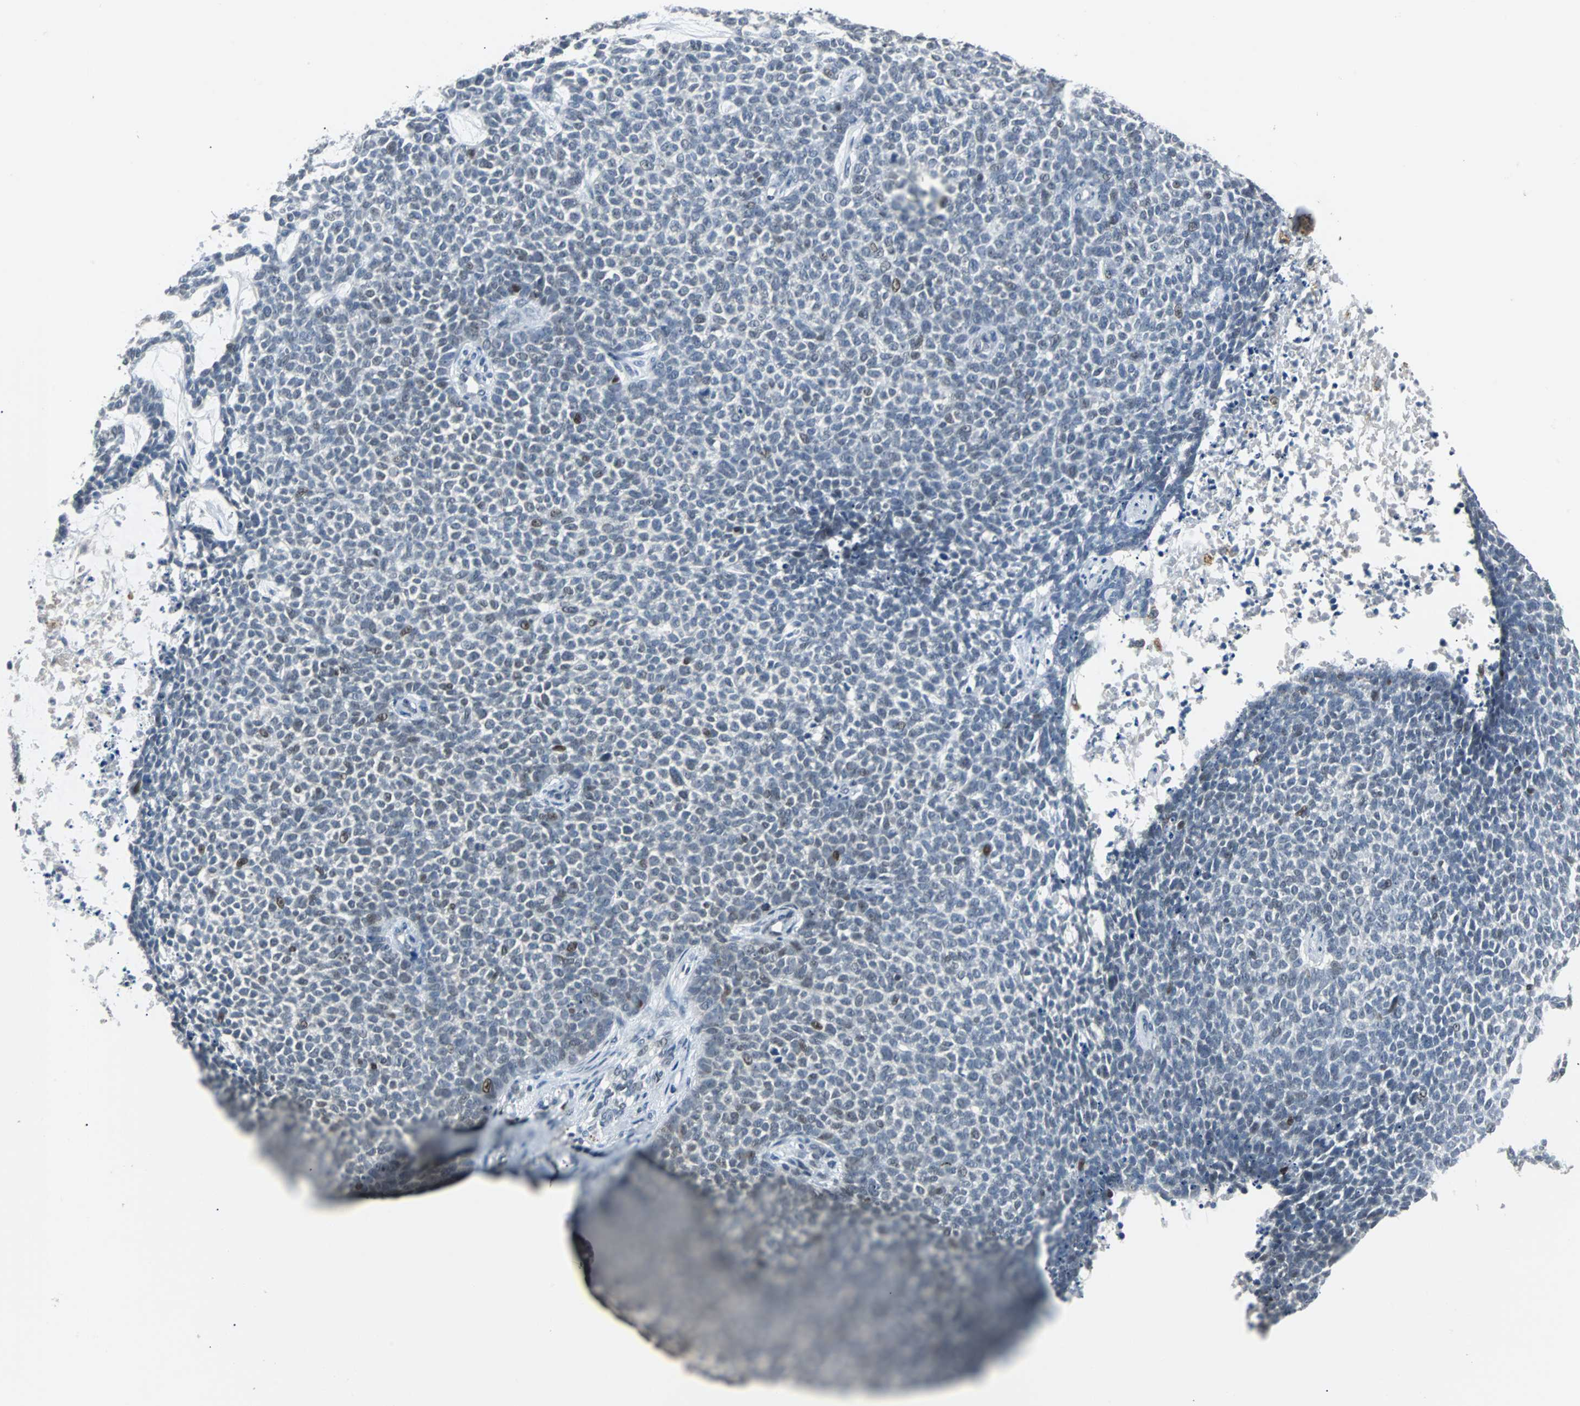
{"staining": {"intensity": "moderate", "quantity": "<25%", "location": "nuclear"}, "tissue": "skin cancer", "cell_type": "Tumor cells", "image_type": "cancer", "snomed": [{"axis": "morphology", "description": "Basal cell carcinoma"}, {"axis": "topography", "description": "Skin"}], "caption": "Skin cancer stained with a protein marker shows moderate staining in tumor cells.", "gene": "HLX", "patient": {"sex": "female", "age": 84}}